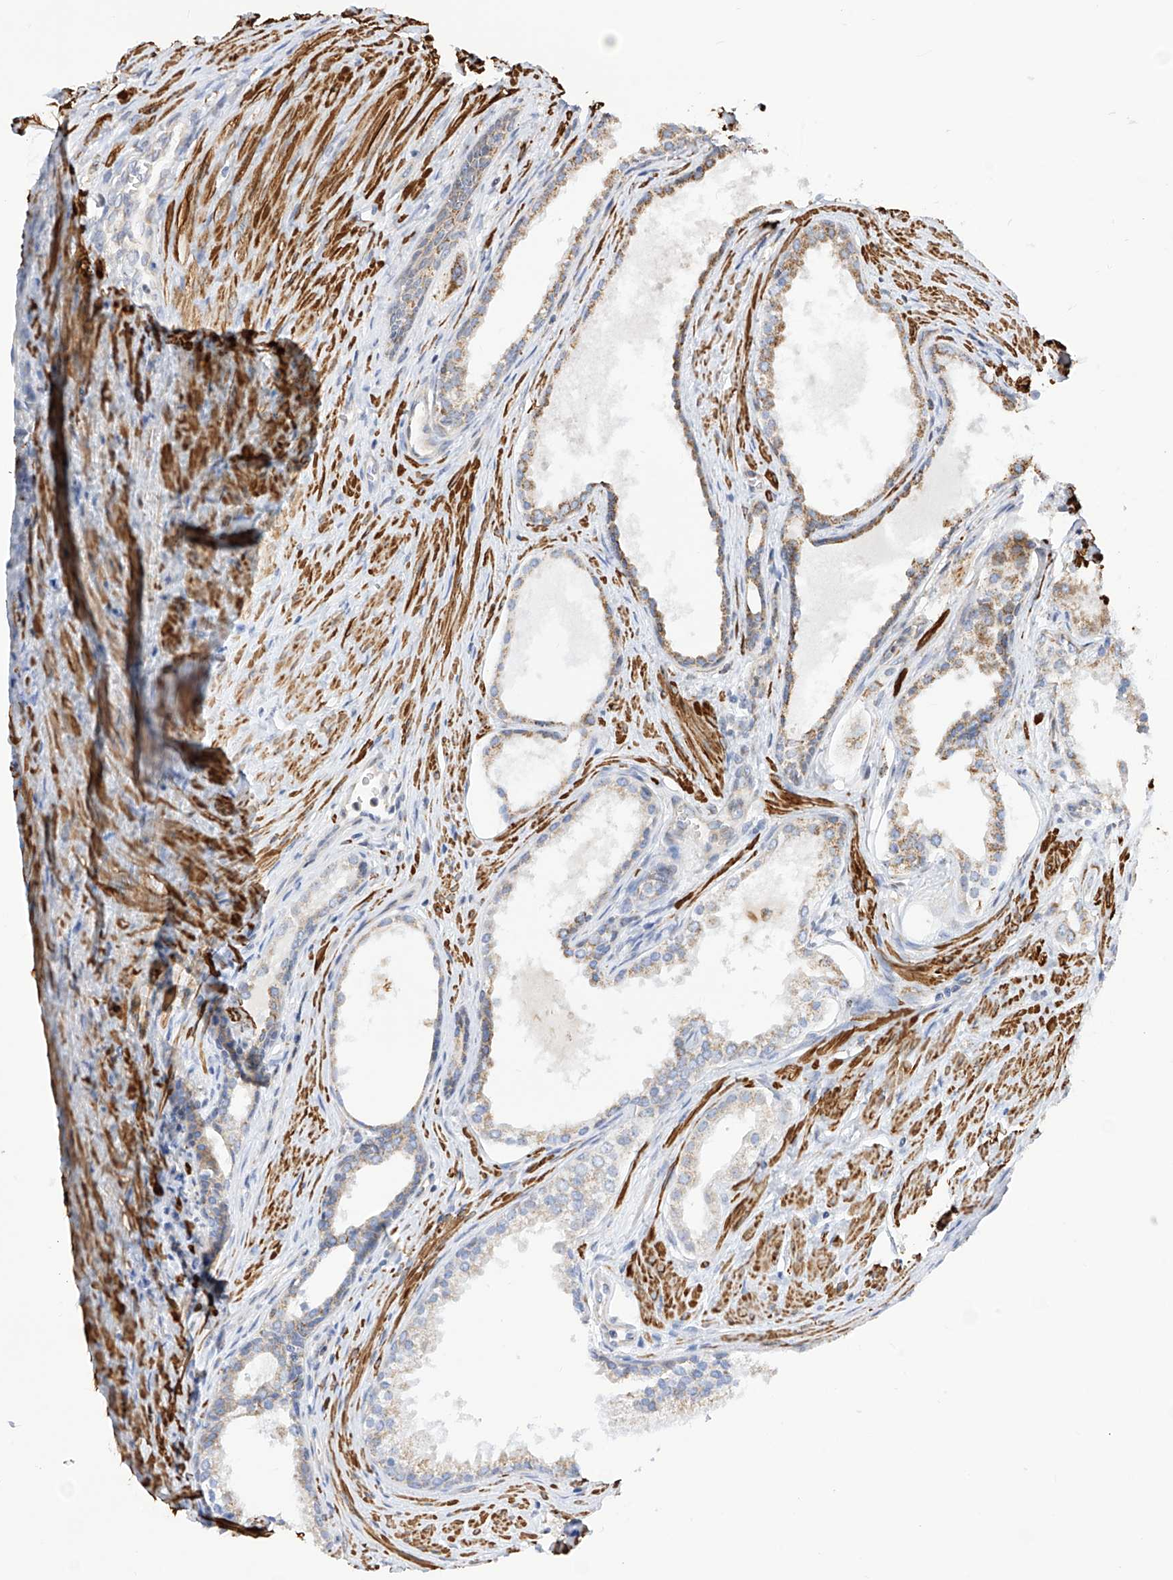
{"staining": {"intensity": "weak", "quantity": ">75%", "location": "cytoplasmic/membranous"}, "tissue": "prostate cancer", "cell_type": "Tumor cells", "image_type": "cancer", "snomed": [{"axis": "morphology", "description": "Adenocarcinoma, High grade"}, {"axis": "topography", "description": "Prostate"}], "caption": "Prostate cancer stained with a protein marker demonstrates weak staining in tumor cells.", "gene": "TTLL8", "patient": {"sex": "male", "age": 68}}